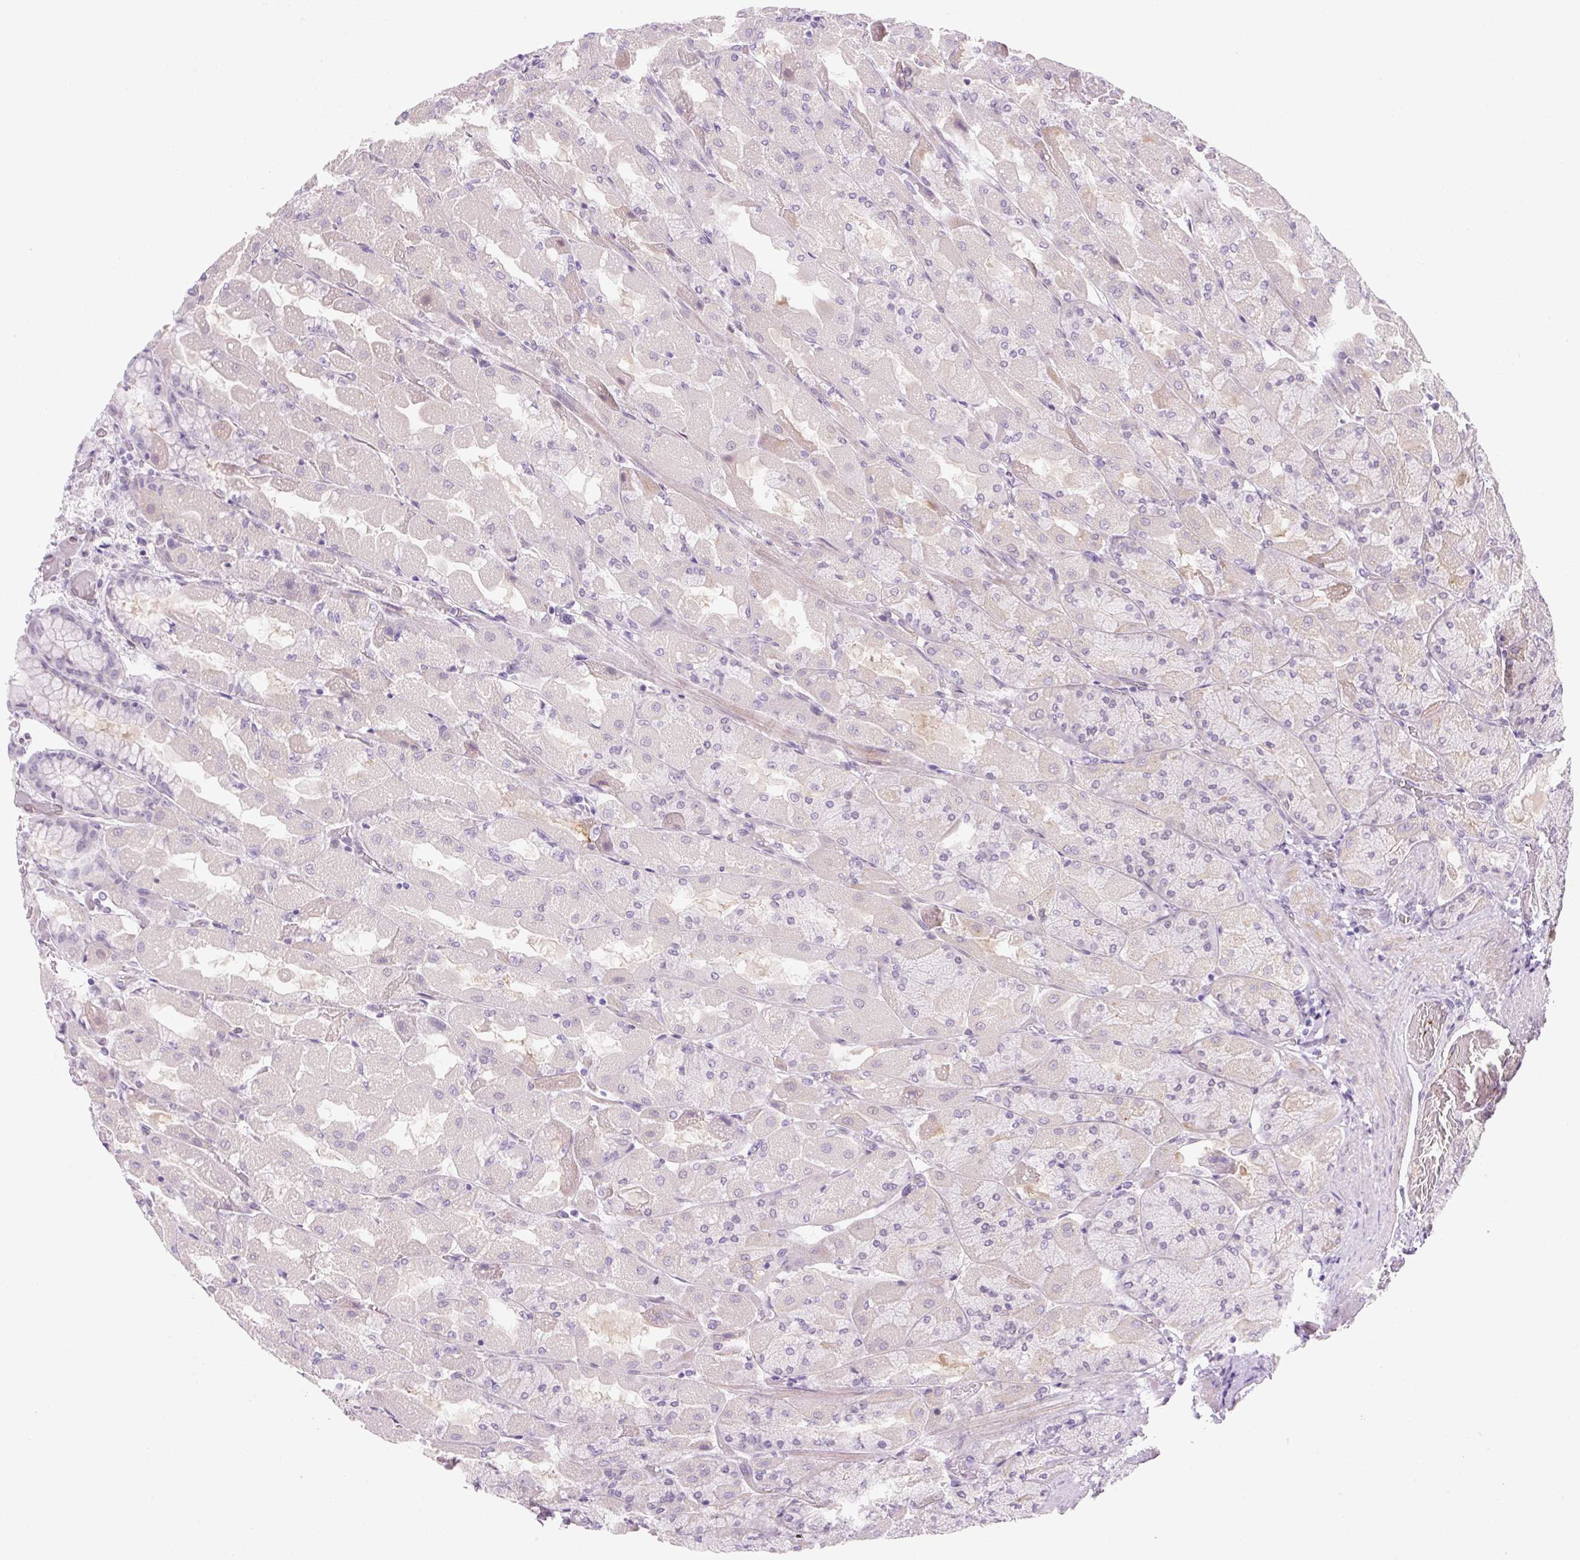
{"staining": {"intensity": "negative", "quantity": "none", "location": "none"}, "tissue": "stomach", "cell_type": "Glandular cells", "image_type": "normal", "snomed": [{"axis": "morphology", "description": "Normal tissue, NOS"}, {"axis": "topography", "description": "Stomach"}], "caption": "Human stomach stained for a protein using immunohistochemistry shows no positivity in glandular cells.", "gene": "SYNE3", "patient": {"sex": "female", "age": 61}}